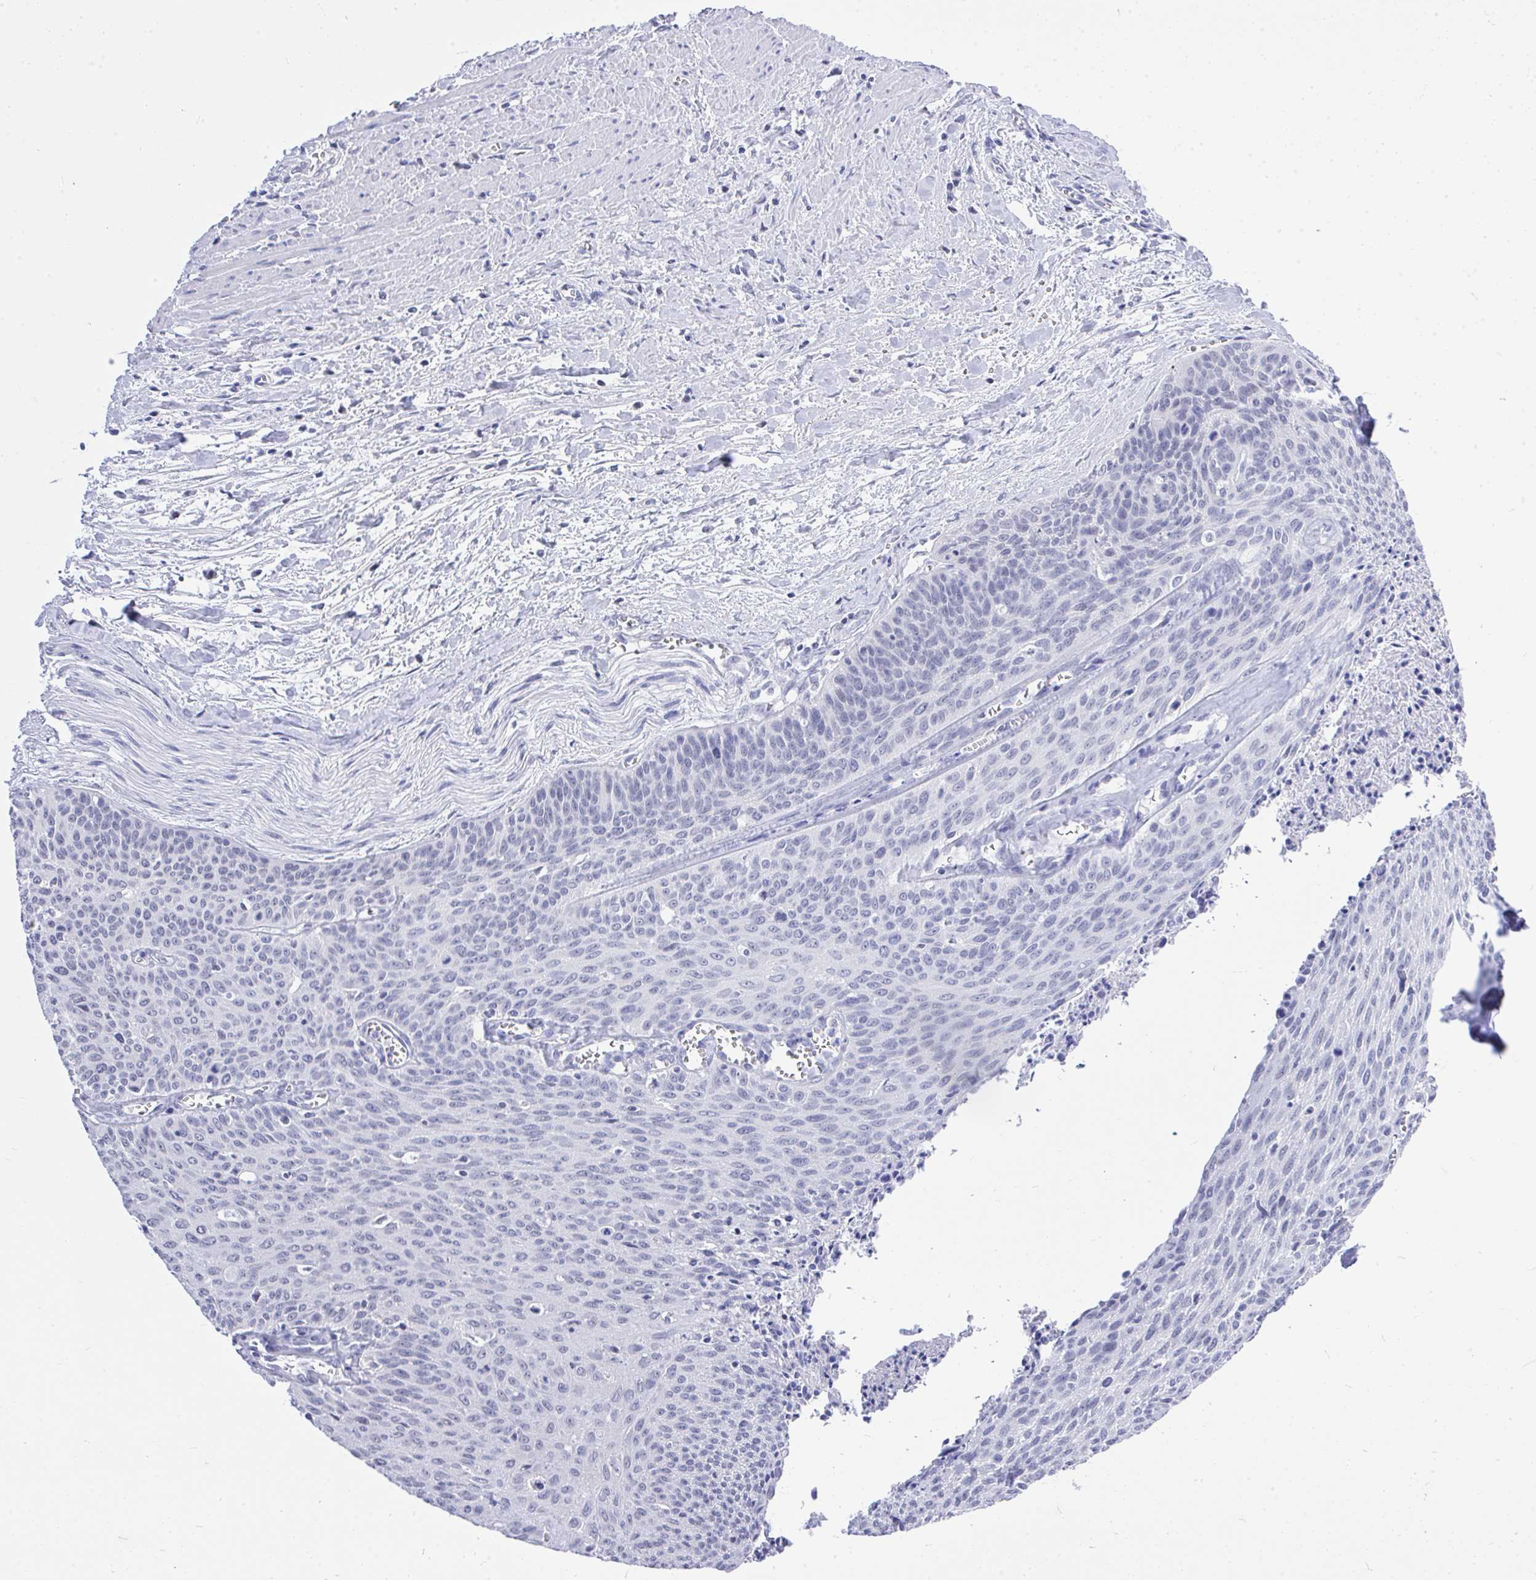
{"staining": {"intensity": "negative", "quantity": "none", "location": "none"}, "tissue": "cervical cancer", "cell_type": "Tumor cells", "image_type": "cancer", "snomed": [{"axis": "morphology", "description": "Squamous cell carcinoma, NOS"}, {"axis": "topography", "description": "Cervix"}], "caption": "This is an immunohistochemistry micrograph of human cervical cancer (squamous cell carcinoma). There is no positivity in tumor cells.", "gene": "MS4A12", "patient": {"sex": "female", "age": 55}}